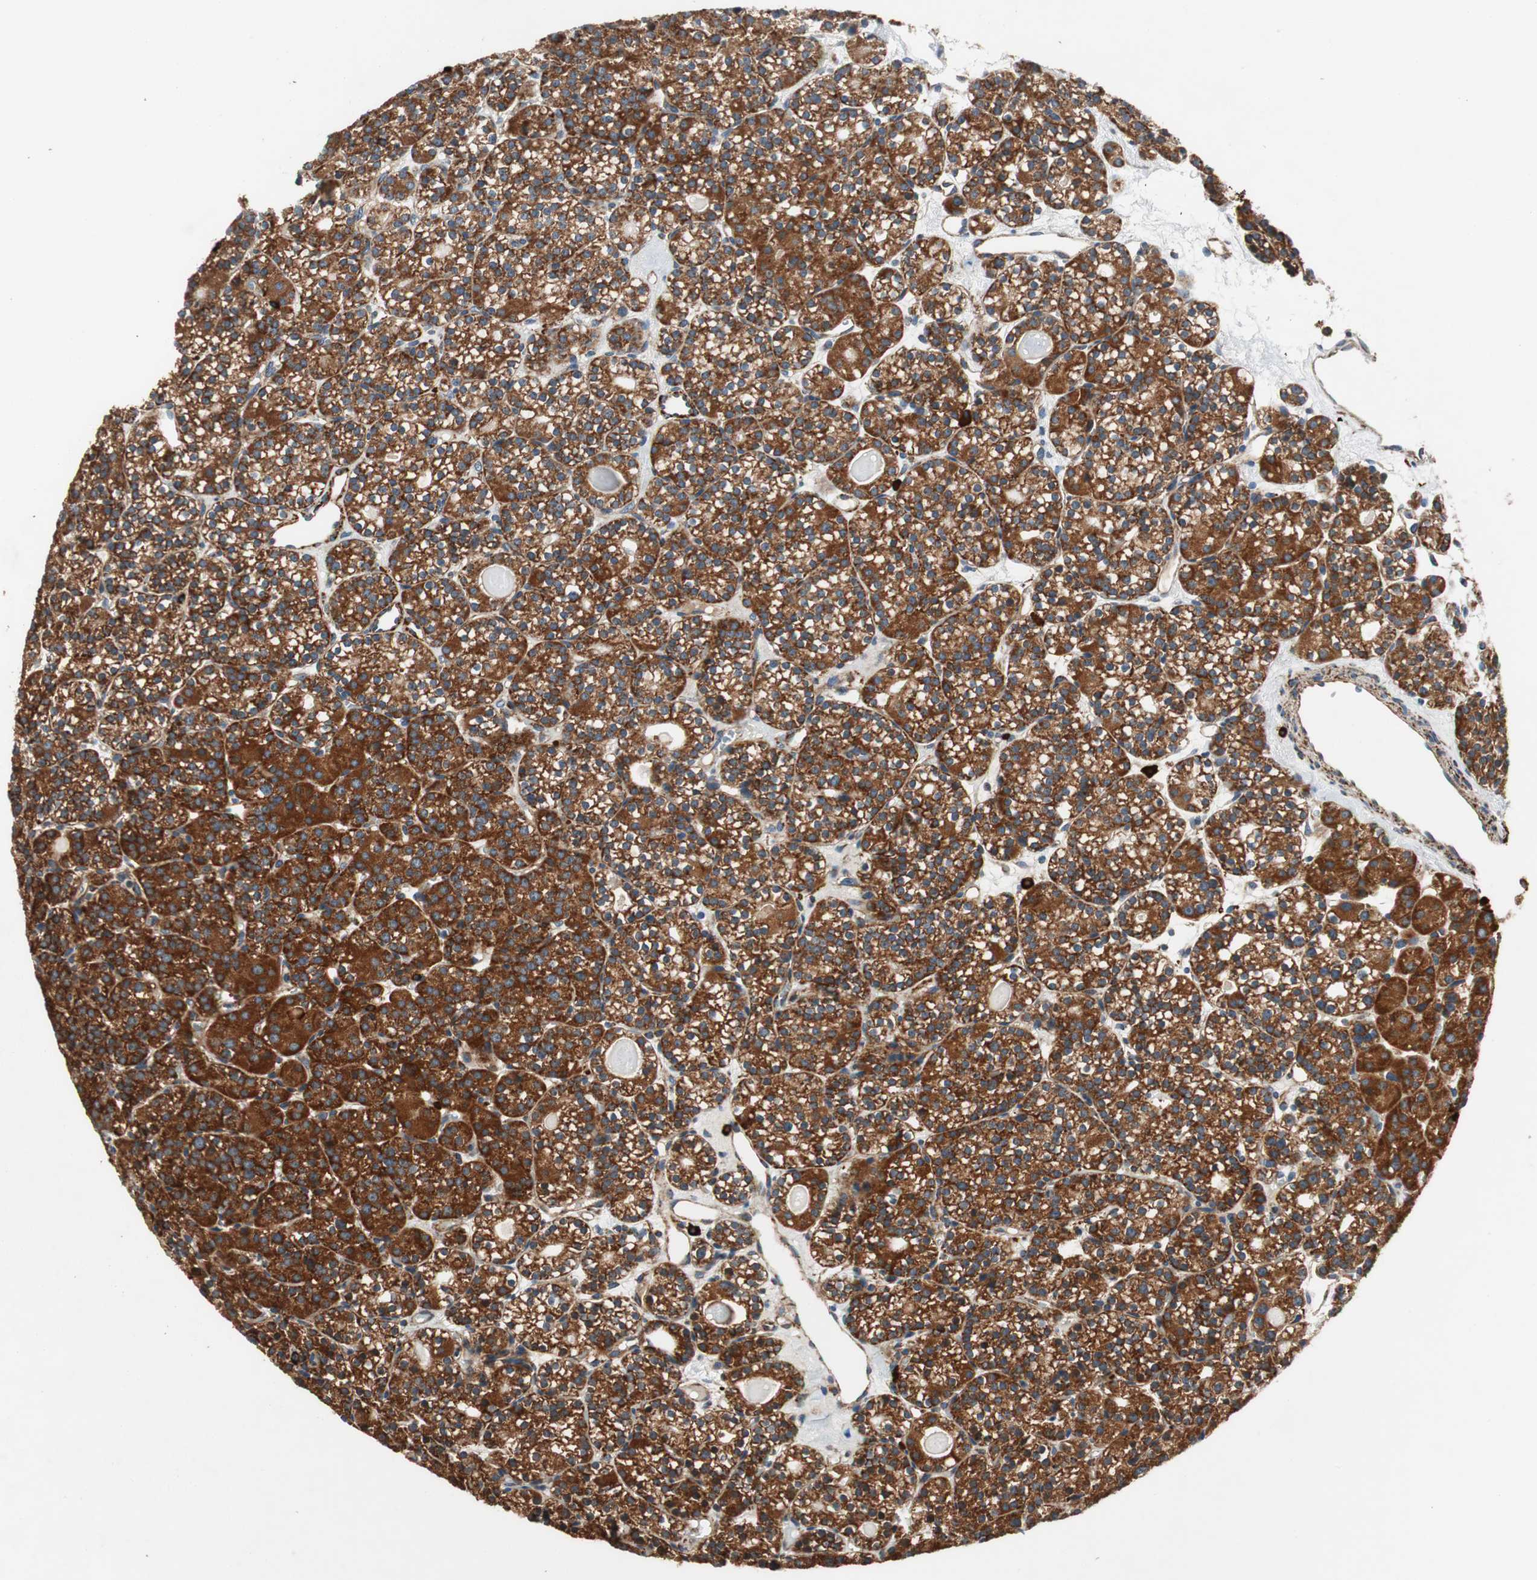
{"staining": {"intensity": "strong", "quantity": ">75%", "location": "cytoplasmic/membranous"}, "tissue": "parathyroid gland", "cell_type": "Glandular cells", "image_type": "normal", "snomed": [{"axis": "morphology", "description": "Normal tissue, NOS"}, {"axis": "topography", "description": "Parathyroid gland"}], "caption": "Glandular cells display high levels of strong cytoplasmic/membranous expression in approximately >75% of cells in normal parathyroid gland.", "gene": "AKAP1", "patient": {"sex": "female", "age": 64}}